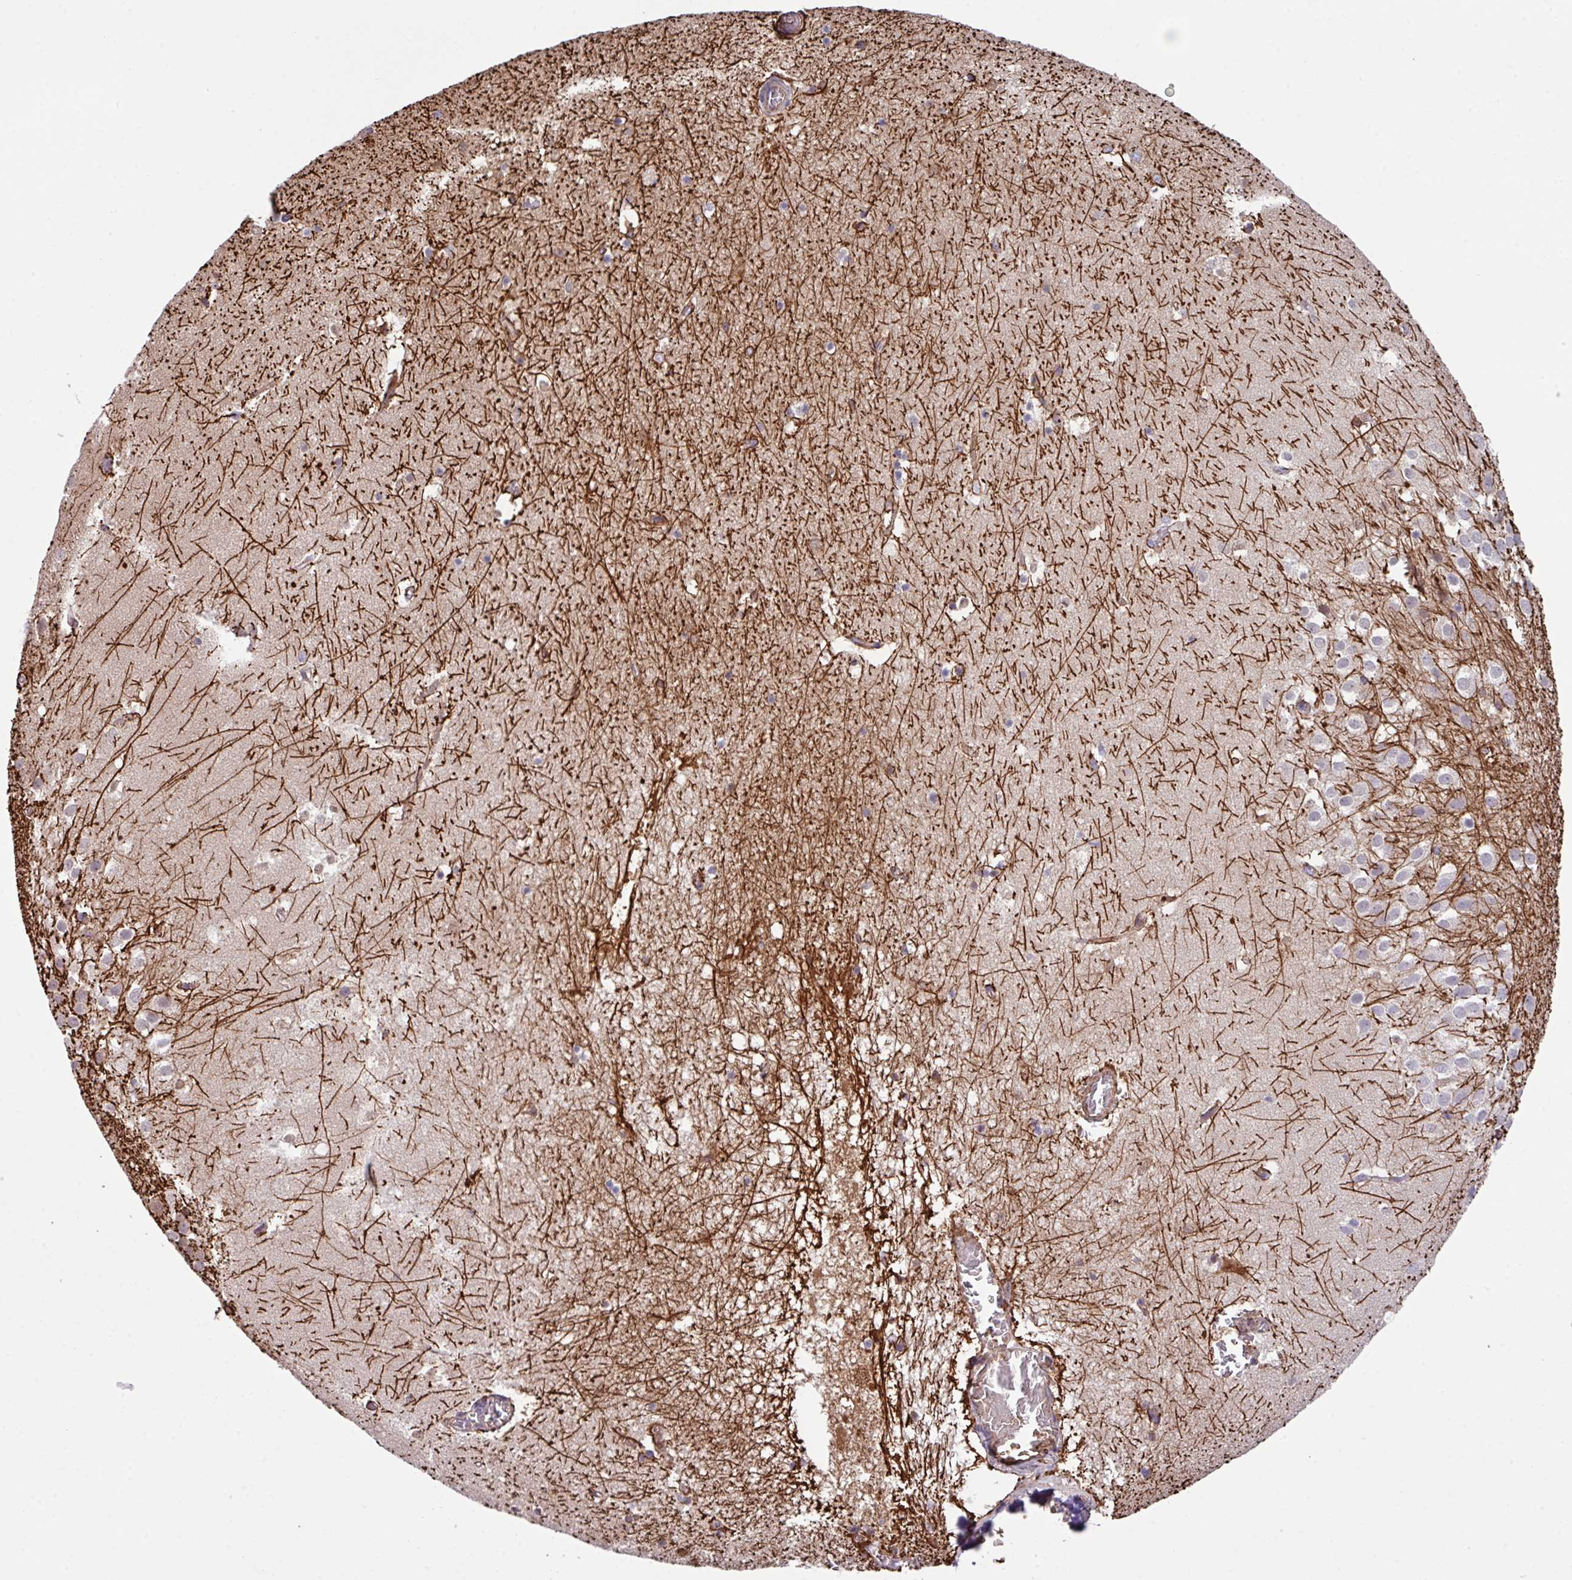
{"staining": {"intensity": "strong", "quantity": "<25%", "location": "cytoplasmic/membranous"}, "tissue": "hippocampus", "cell_type": "Glial cells", "image_type": "normal", "snomed": [{"axis": "morphology", "description": "Normal tissue, NOS"}, {"axis": "topography", "description": "Hippocampus"}], "caption": "Protein staining of benign hippocampus shows strong cytoplasmic/membranous positivity in about <25% of glial cells.", "gene": "DNAL1", "patient": {"sex": "female", "age": 52}}